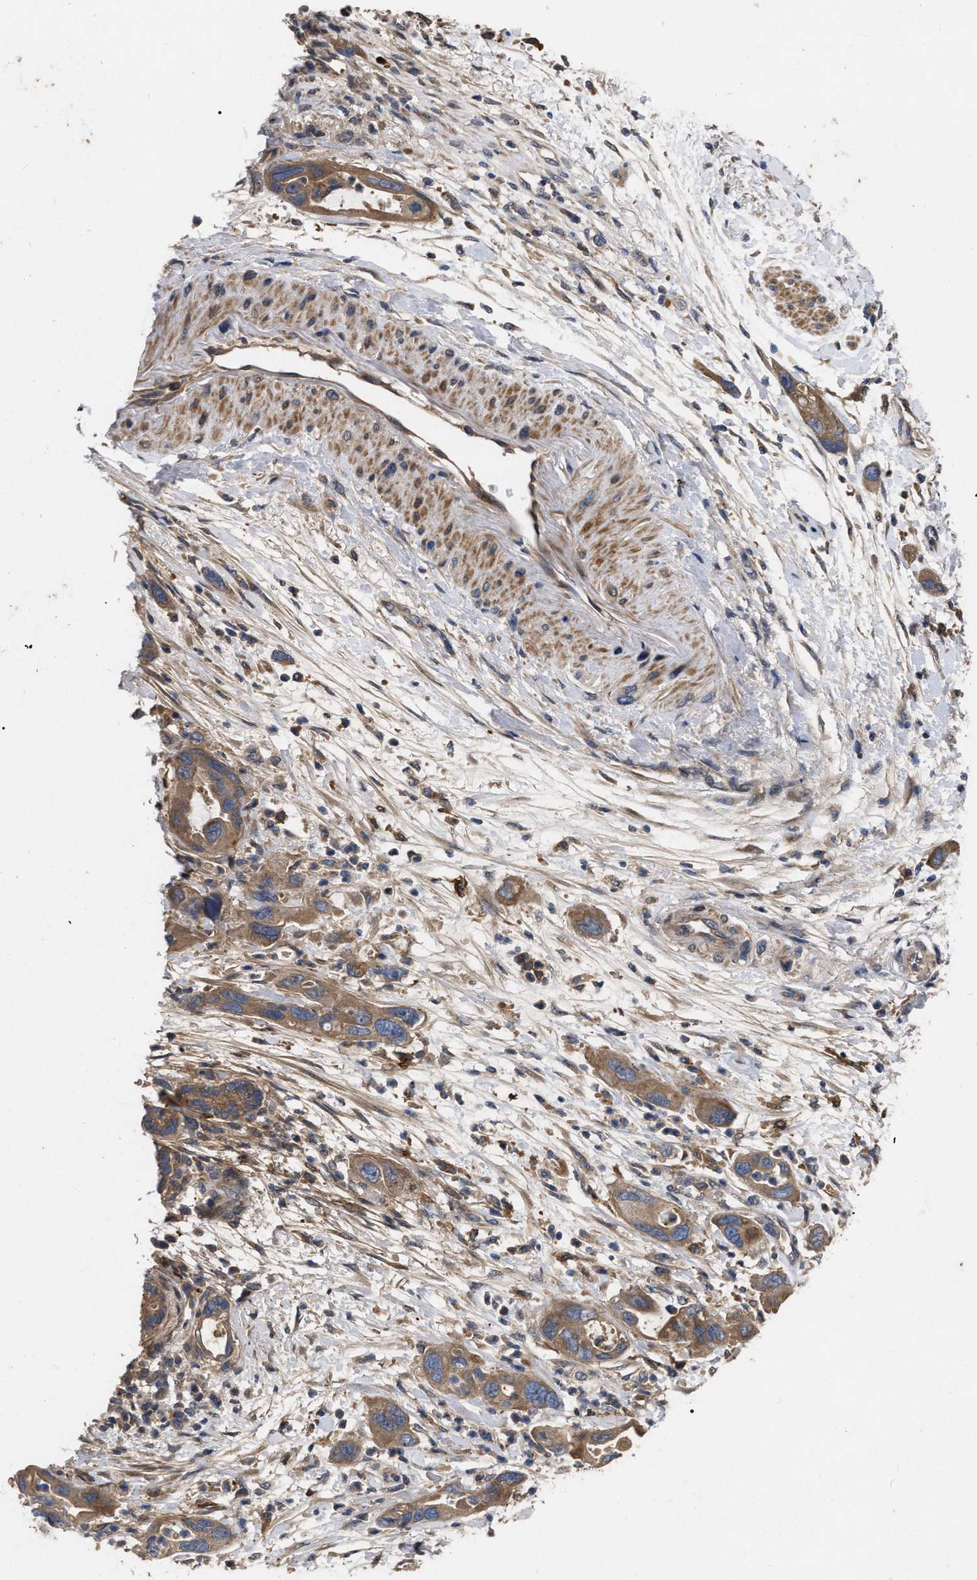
{"staining": {"intensity": "moderate", "quantity": ">75%", "location": "cytoplasmic/membranous"}, "tissue": "pancreatic cancer", "cell_type": "Tumor cells", "image_type": "cancer", "snomed": [{"axis": "morphology", "description": "Normal tissue, NOS"}, {"axis": "morphology", "description": "Adenocarcinoma, NOS"}, {"axis": "topography", "description": "Pancreas"}], "caption": "Pancreatic adenocarcinoma stained with immunohistochemistry (IHC) displays moderate cytoplasmic/membranous staining in about >75% of tumor cells.", "gene": "CDKN2C", "patient": {"sex": "female", "age": 71}}